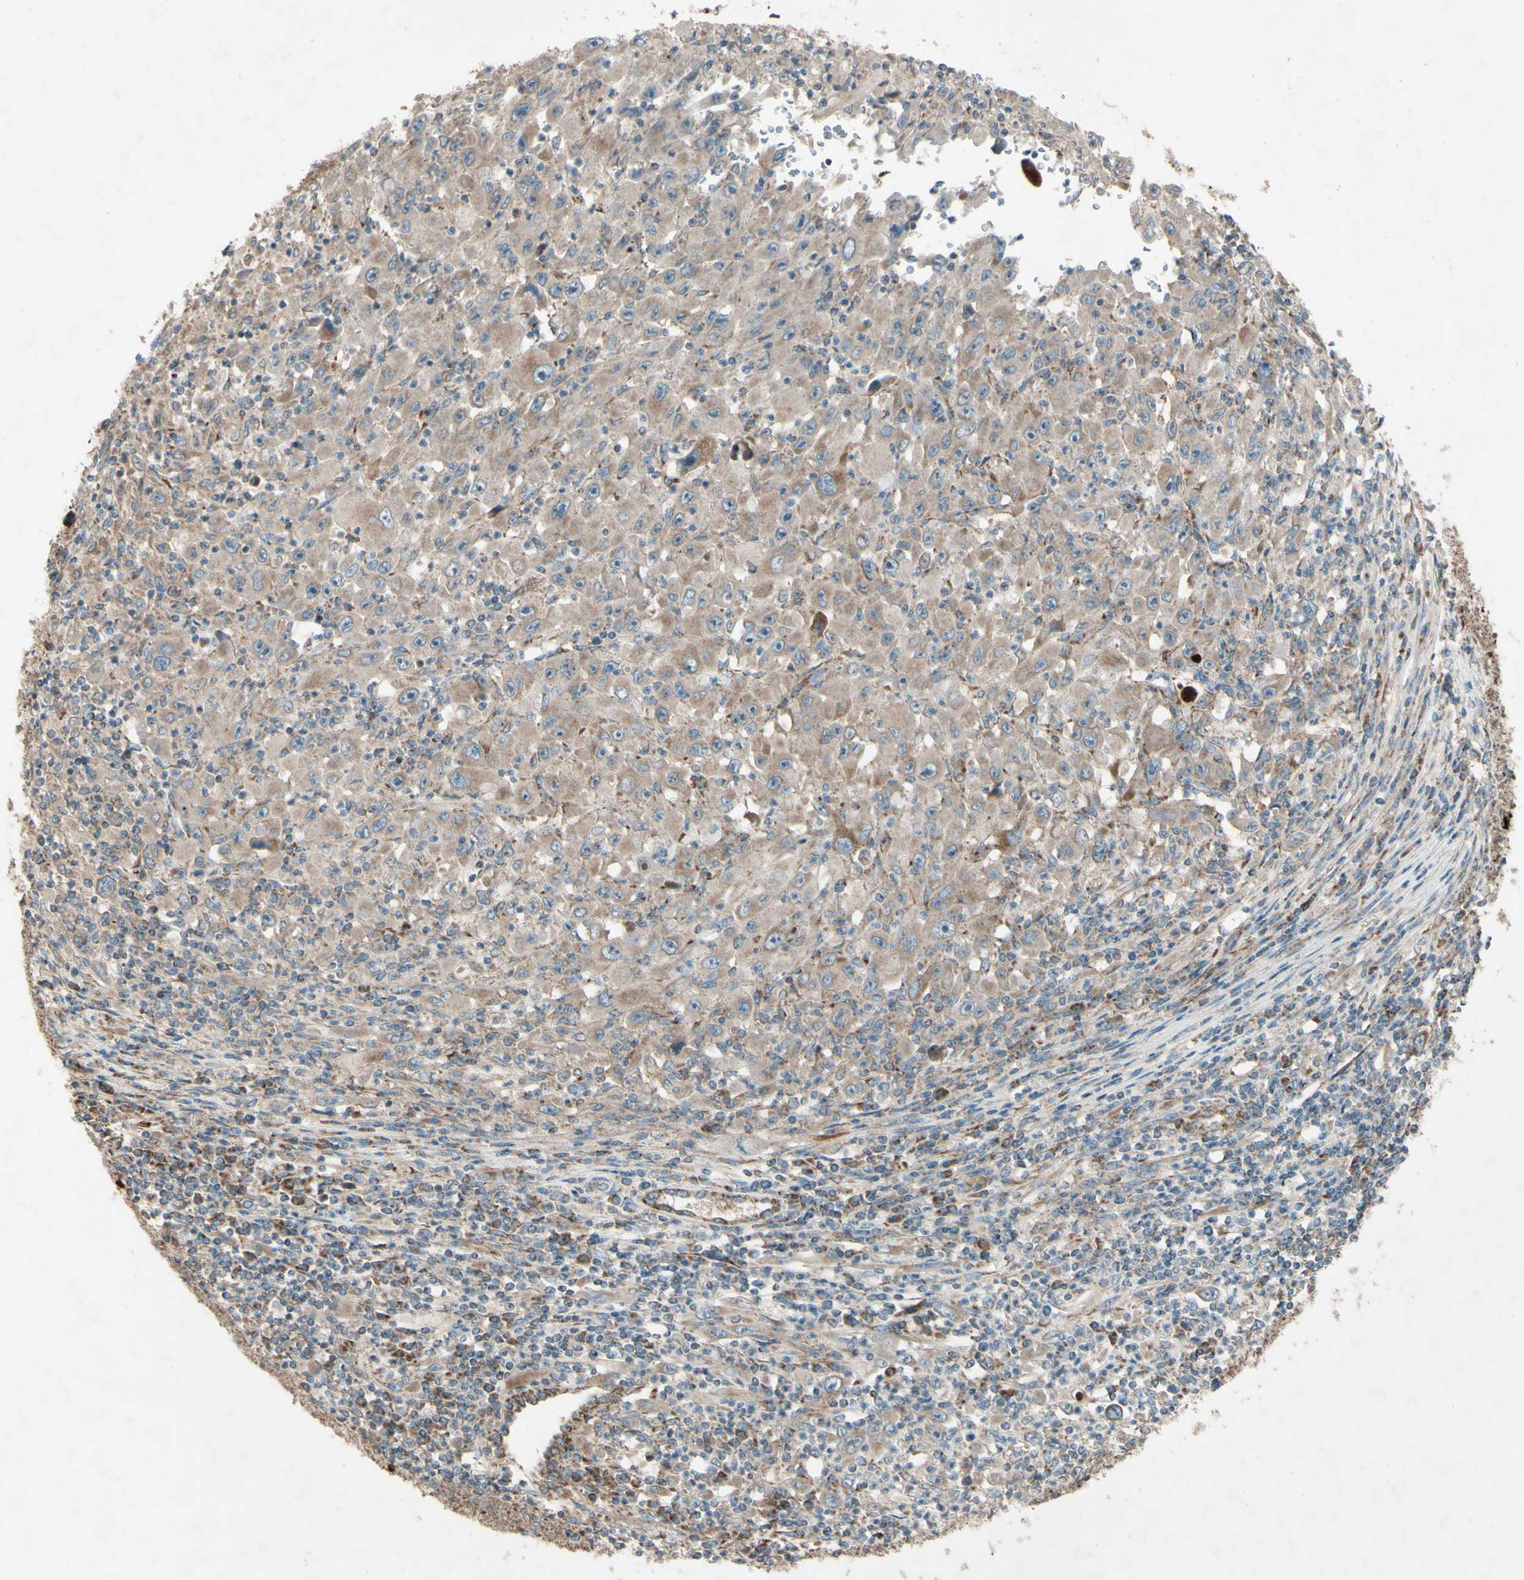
{"staining": {"intensity": "moderate", "quantity": ">75%", "location": "cytoplasmic/membranous"}, "tissue": "melanoma", "cell_type": "Tumor cells", "image_type": "cancer", "snomed": [{"axis": "morphology", "description": "Malignant melanoma, Metastatic site"}, {"axis": "topography", "description": "Skin"}], "caption": "Protein staining shows moderate cytoplasmic/membranous positivity in approximately >75% of tumor cells in melanoma.", "gene": "RHOT1", "patient": {"sex": "female", "age": 56}}